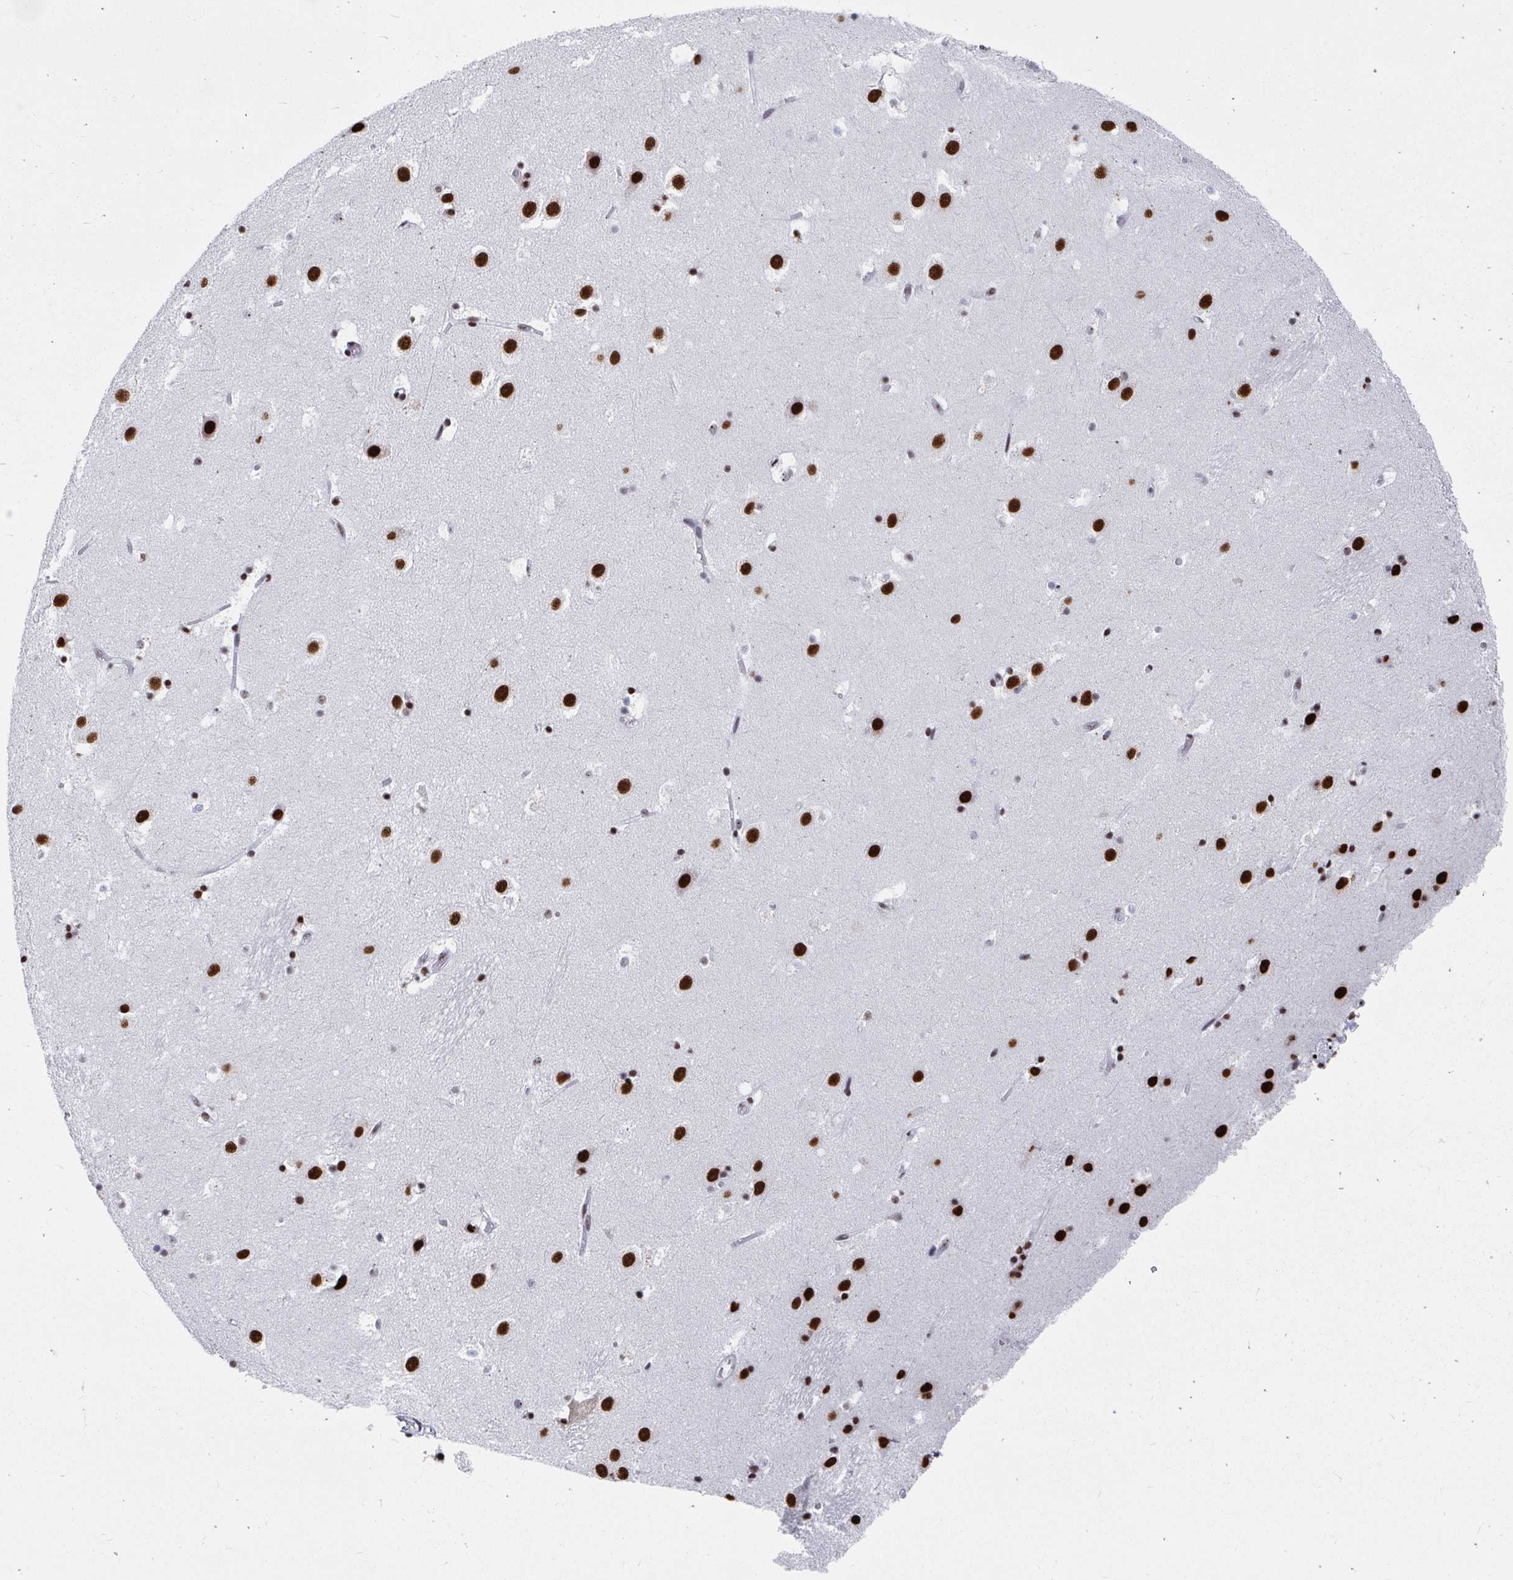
{"staining": {"intensity": "strong", "quantity": "25%-75%", "location": "nuclear"}, "tissue": "caudate", "cell_type": "Glial cells", "image_type": "normal", "snomed": [{"axis": "morphology", "description": "Normal tissue, NOS"}, {"axis": "topography", "description": "Lateral ventricle wall"}], "caption": "This is a micrograph of immunohistochemistry (IHC) staining of unremarkable caudate, which shows strong expression in the nuclear of glial cells.", "gene": "SIRT7", "patient": {"sex": "male", "age": 37}}